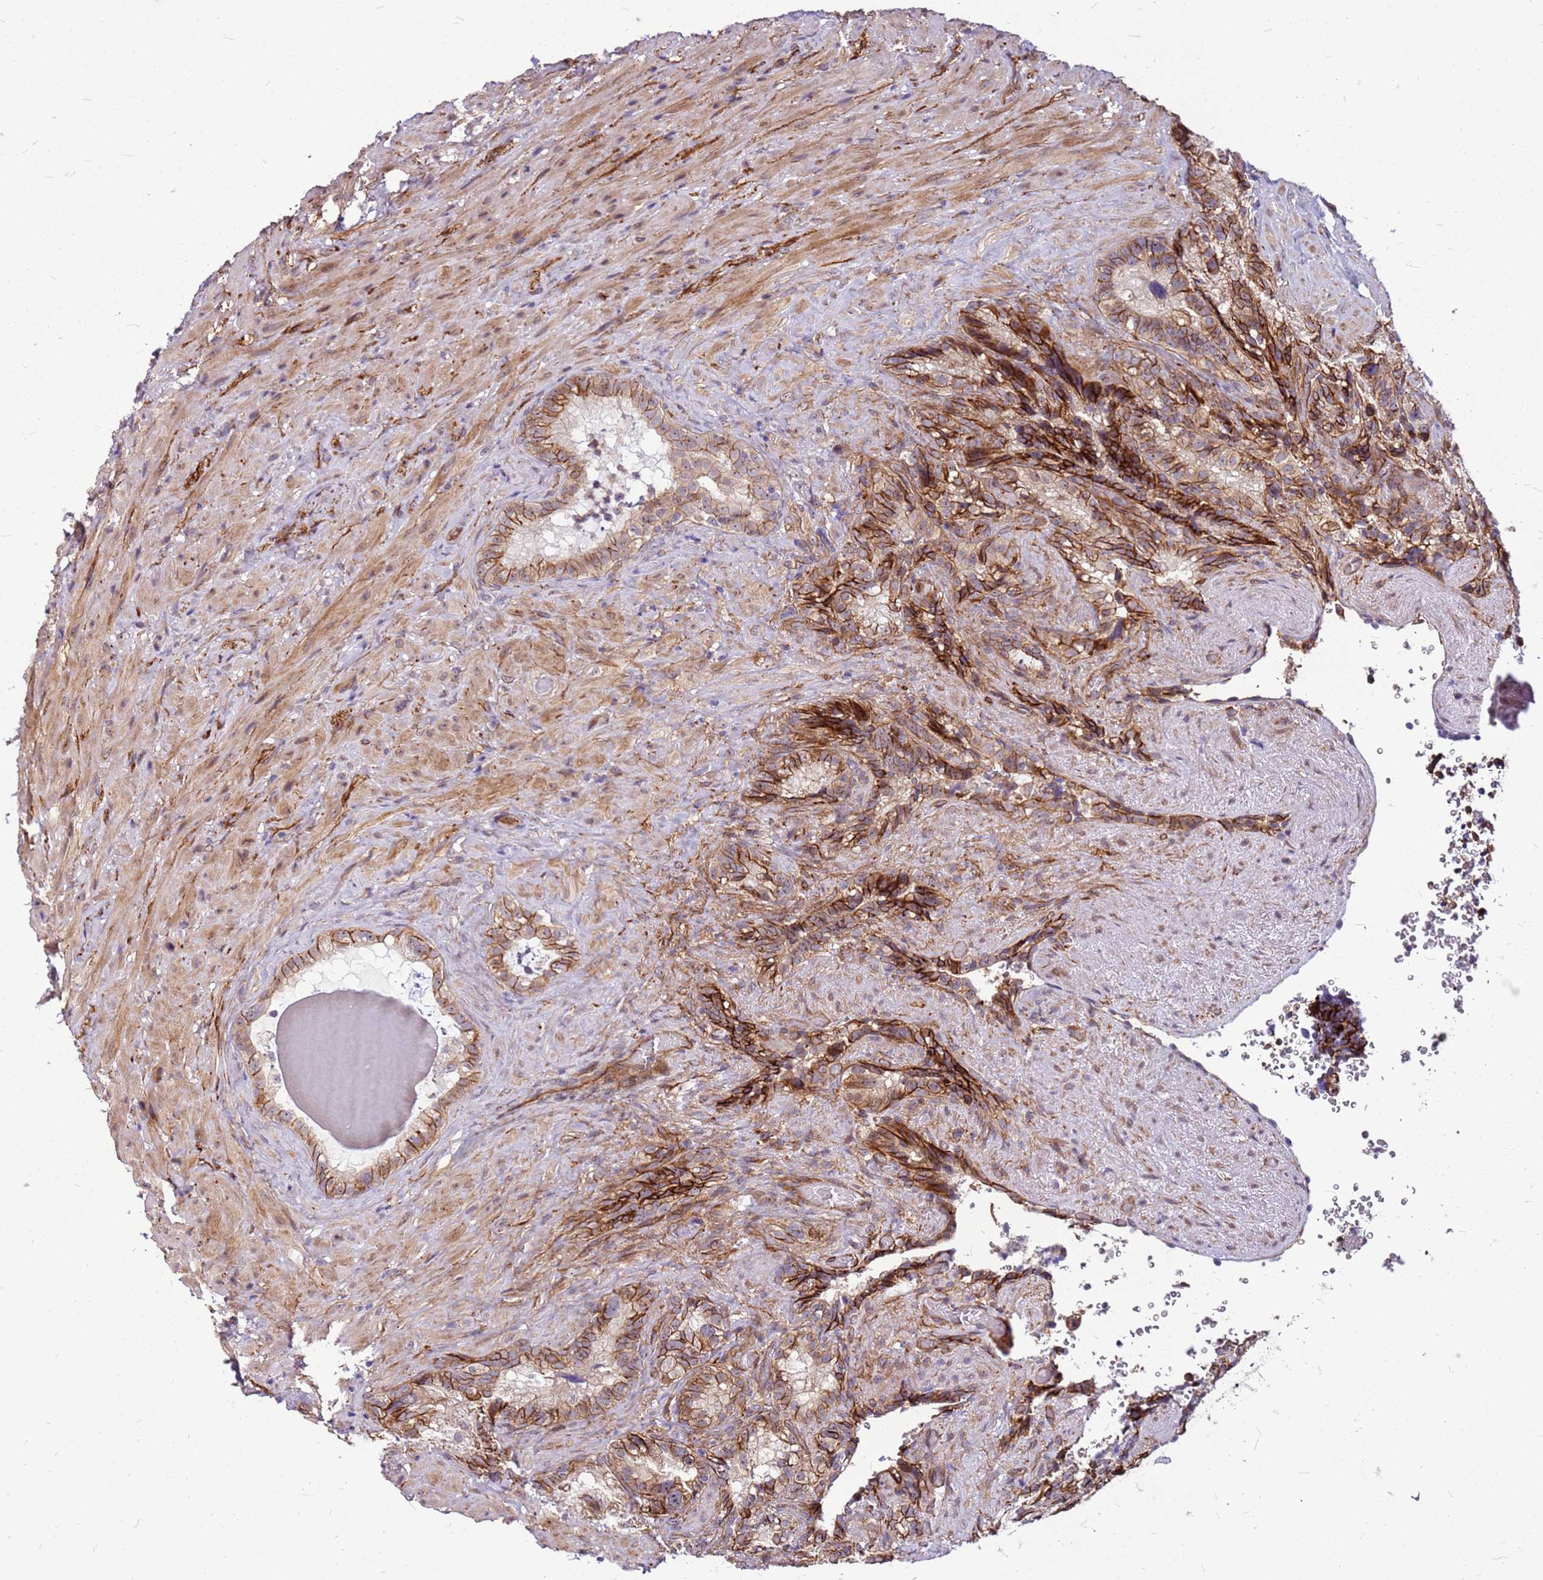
{"staining": {"intensity": "moderate", "quantity": ">75%", "location": "cytoplasmic/membranous"}, "tissue": "seminal vesicle", "cell_type": "Glandular cells", "image_type": "normal", "snomed": [{"axis": "morphology", "description": "Normal tissue, NOS"}, {"axis": "topography", "description": "Seminal veicle"}], "caption": "Seminal vesicle stained with DAB immunohistochemistry displays medium levels of moderate cytoplasmic/membranous positivity in about >75% of glandular cells.", "gene": "TOPAZ1", "patient": {"sex": "male", "age": 62}}